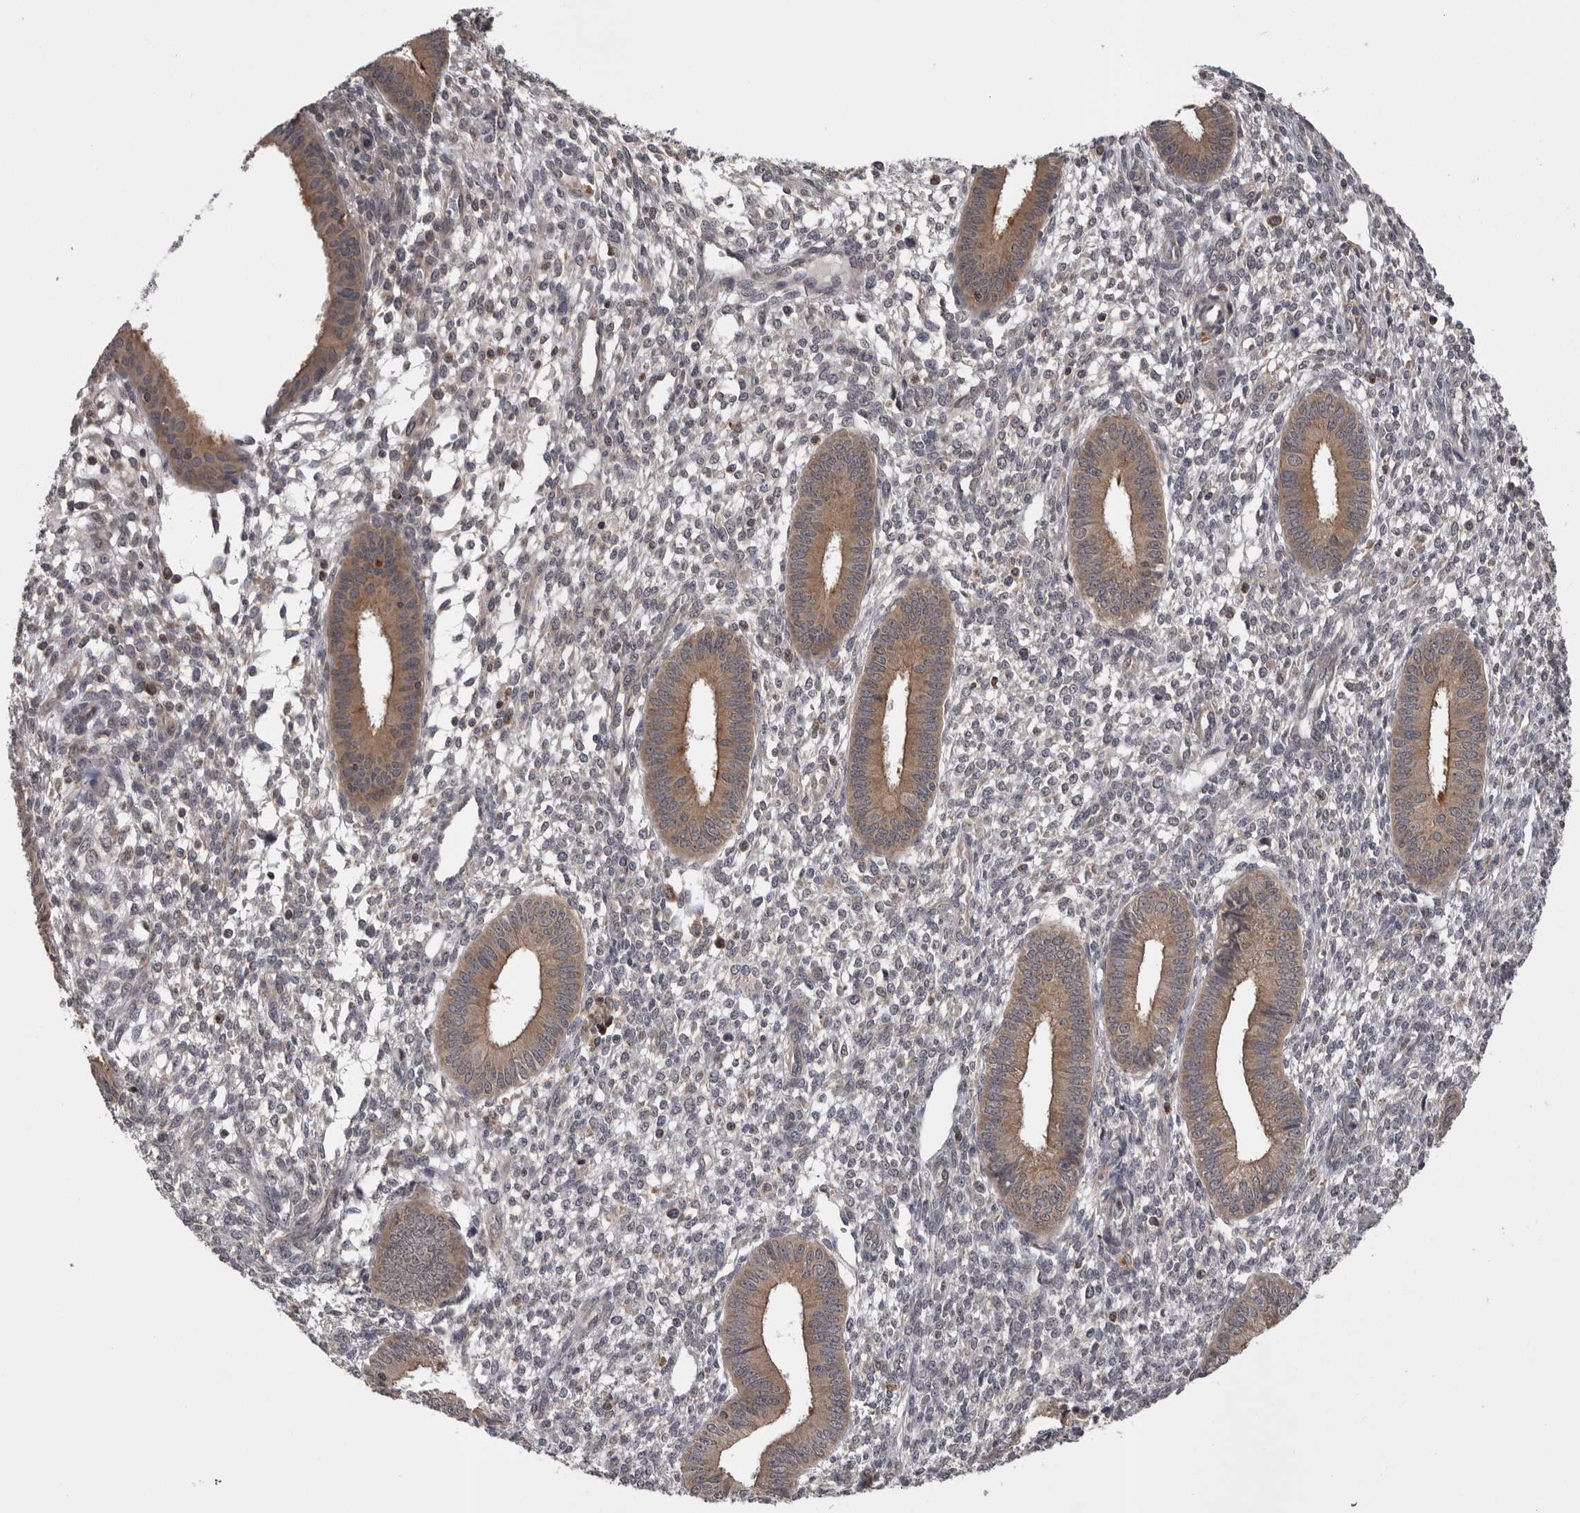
{"staining": {"intensity": "weak", "quantity": "<25%", "location": "nuclear"}, "tissue": "endometrium", "cell_type": "Cells in endometrial stroma", "image_type": "normal", "snomed": [{"axis": "morphology", "description": "Normal tissue, NOS"}, {"axis": "topography", "description": "Endometrium"}], "caption": "IHC micrograph of unremarkable human endometrium stained for a protein (brown), which displays no expression in cells in endometrial stroma. (Brightfield microscopy of DAB (3,3'-diaminobenzidine) IHC at high magnification).", "gene": "AOAH", "patient": {"sex": "female", "age": 46}}